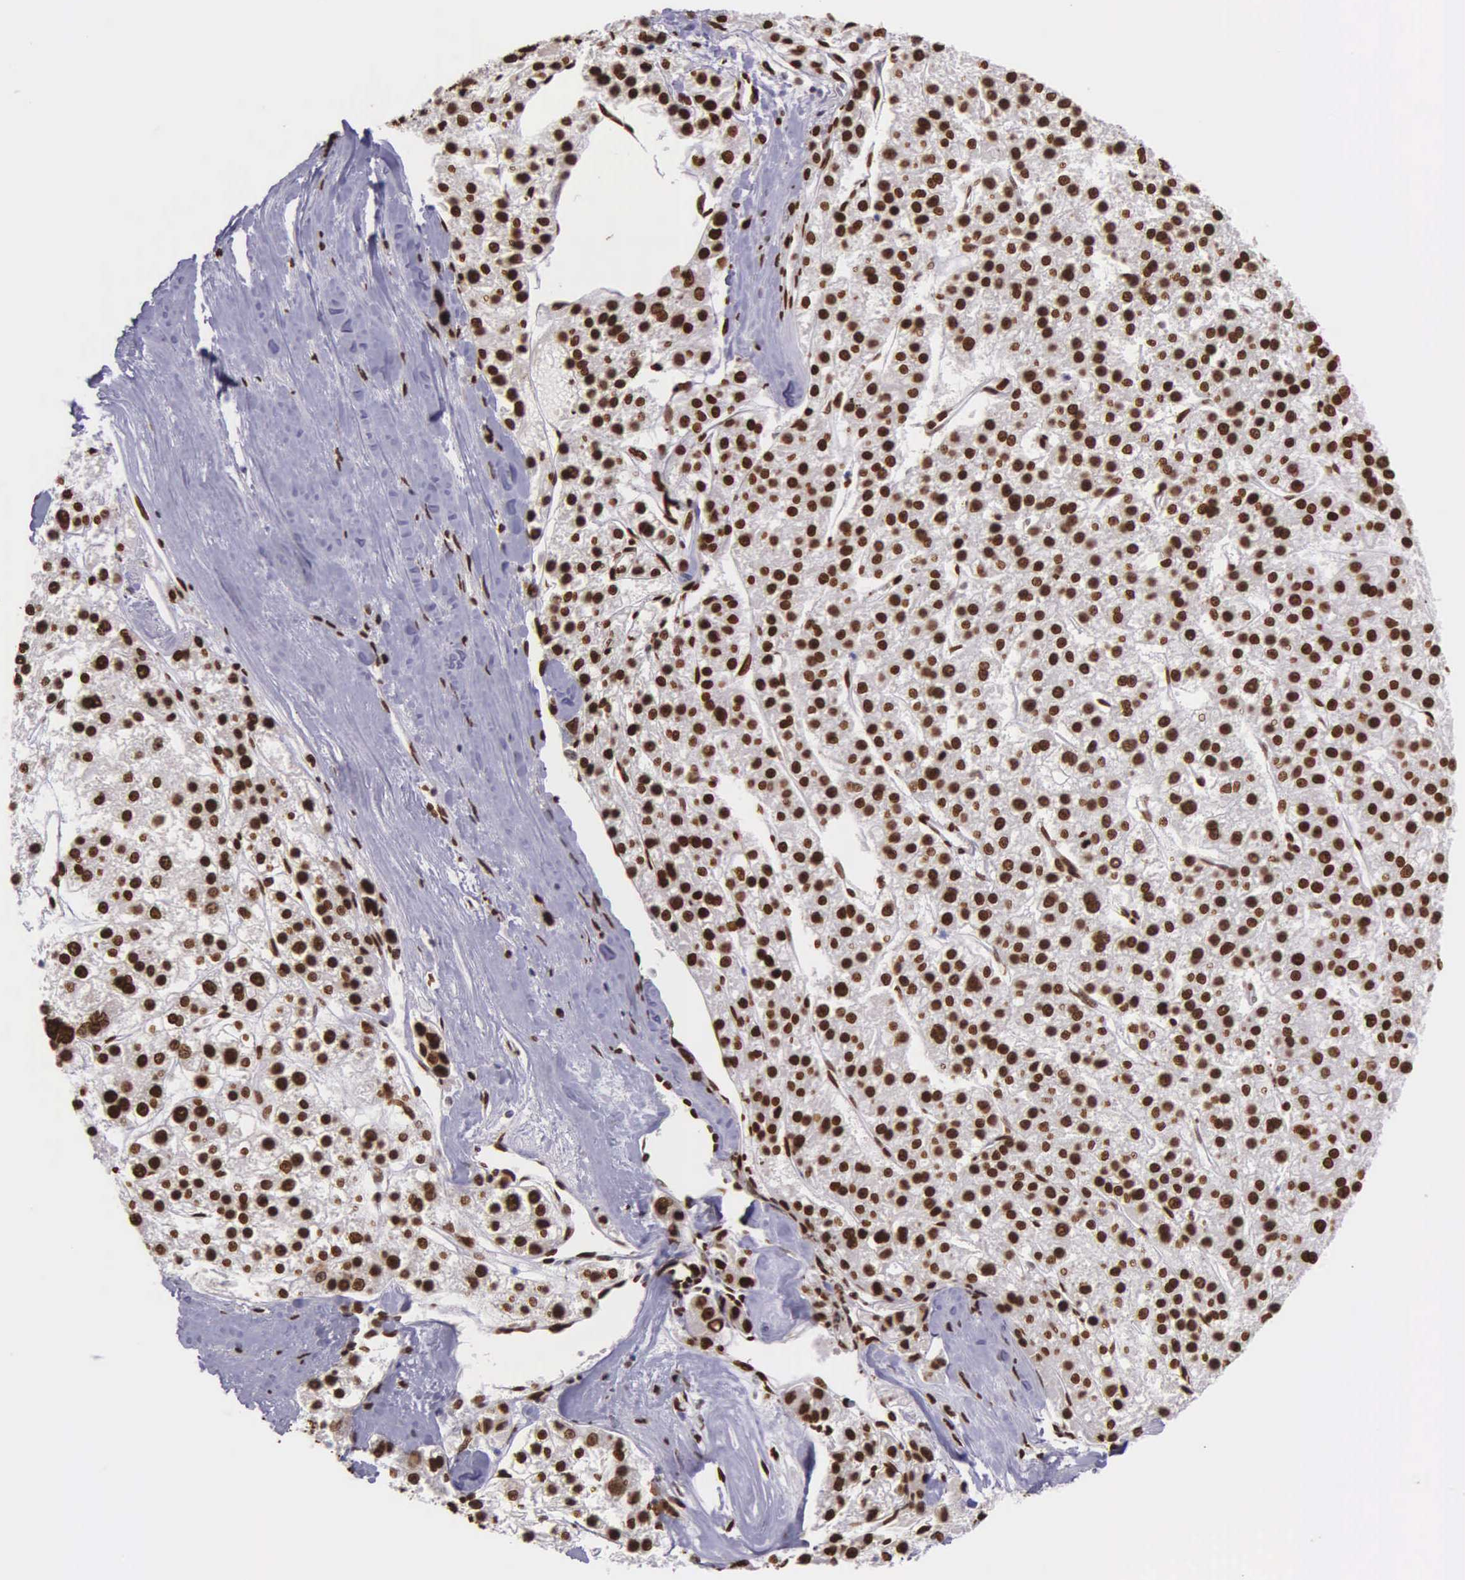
{"staining": {"intensity": "strong", "quantity": ">75%", "location": "nuclear"}, "tissue": "liver cancer", "cell_type": "Tumor cells", "image_type": "cancer", "snomed": [{"axis": "morphology", "description": "Carcinoma, Hepatocellular, NOS"}, {"axis": "topography", "description": "Liver"}], "caption": "A brown stain highlights strong nuclear expression of a protein in liver hepatocellular carcinoma tumor cells. (Stains: DAB in brown, nuclei in blue, Microscopy: brightfield microscopy at high magnification).", "gene": "H1-0", "patient": {"sex": "female", "age": 85}}